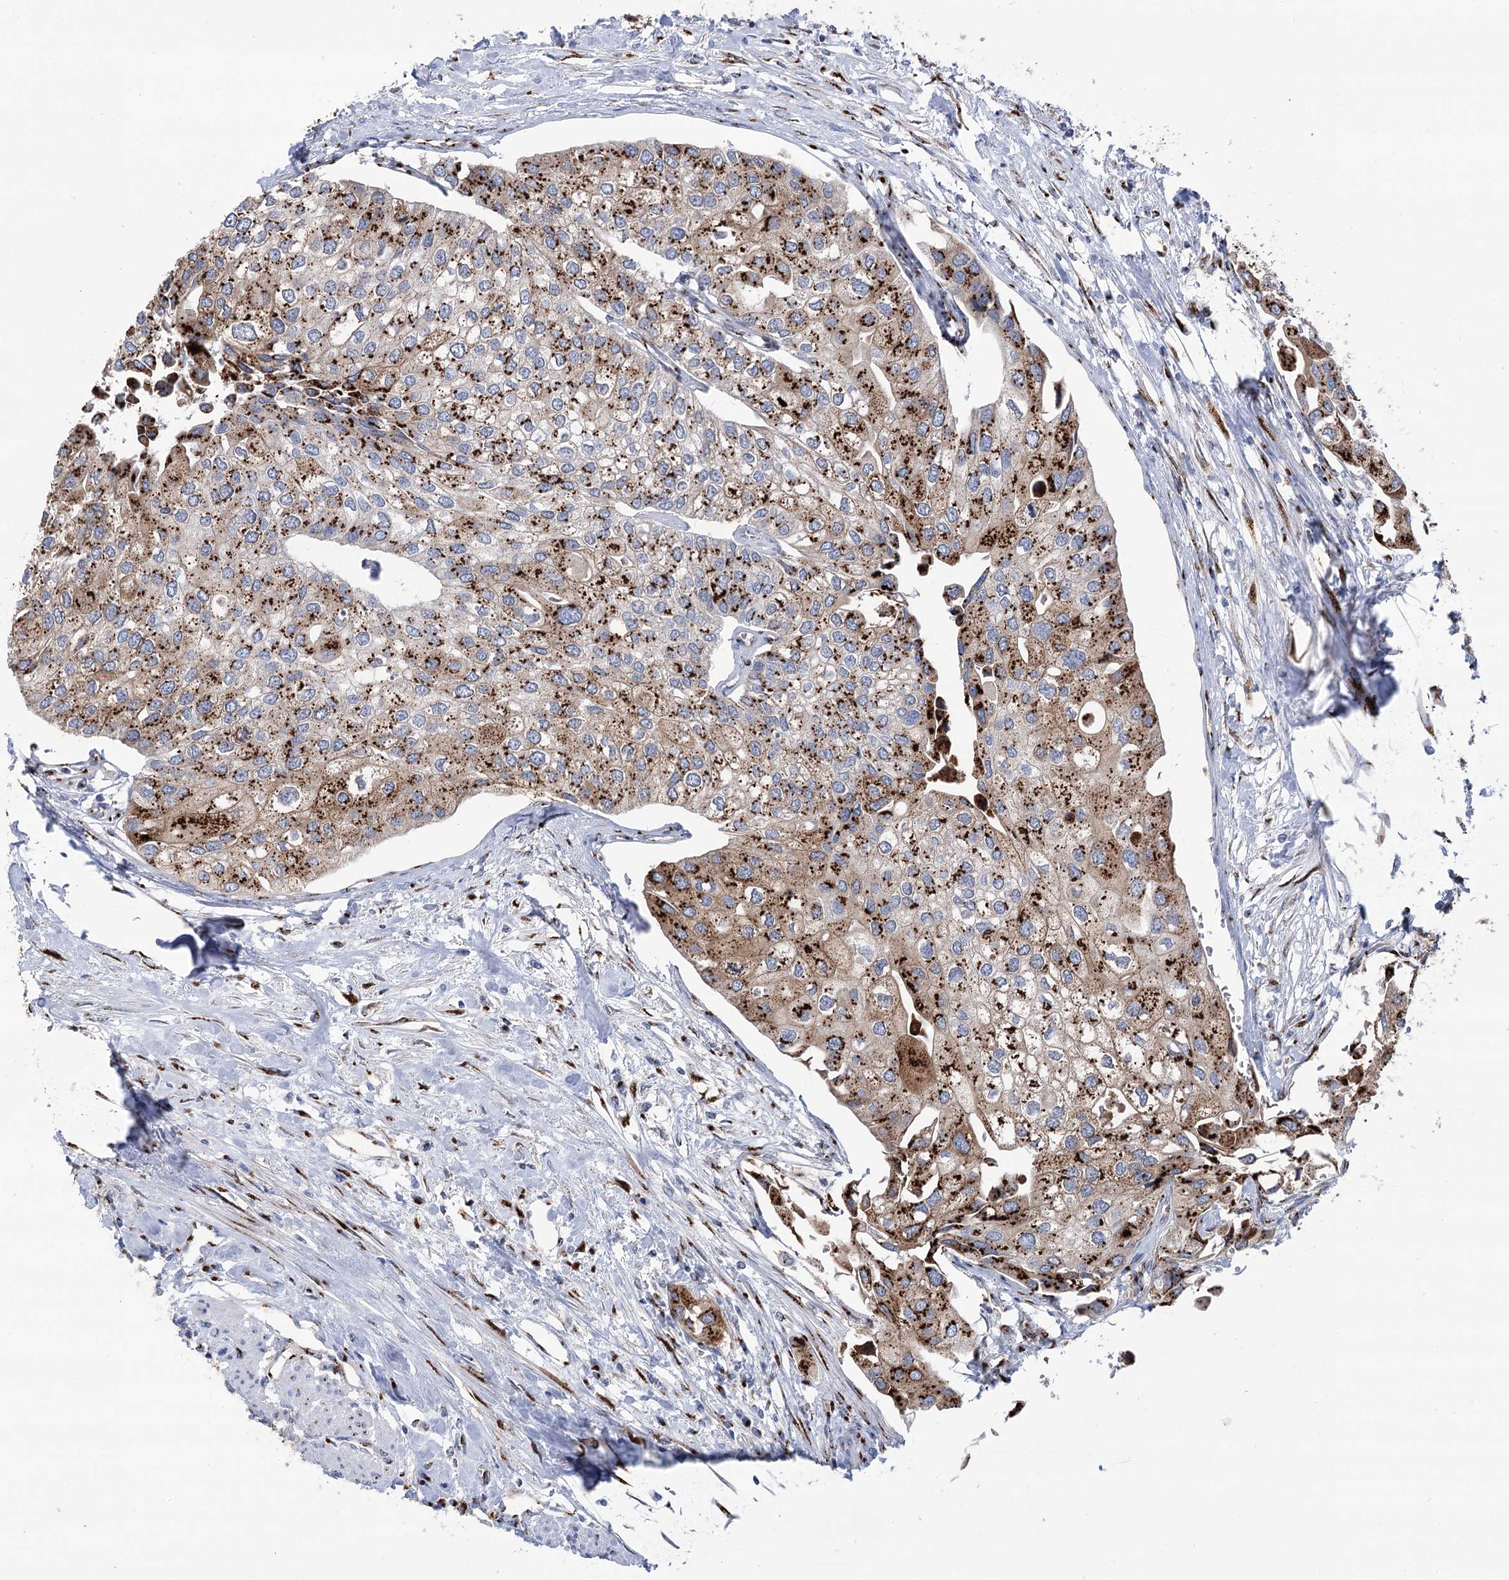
{"staining": {"intensity": "strong", "quantity": ">75%", "location": "cytoplasmic/membranous"}, "tissue": "urothelial cancer", "cell_type": "Tumor cells", "image_type": "cancer", "snomed": [{"axis": "morphology", "description": "Urothelial carcinoma, High grade"}, {"axis": "topography", "description": "Urinary bladder"}], "caption": "The micrograph exhibits staining of urothelial cancer, revealing strong cytoplasmic/membranous protein staining (brown color) within tumor cells. The protein is shown in brown color, while the nuclei are stained blue.", "gene": "TMEM165", "patient": {"sex": "male", "age": 64}}